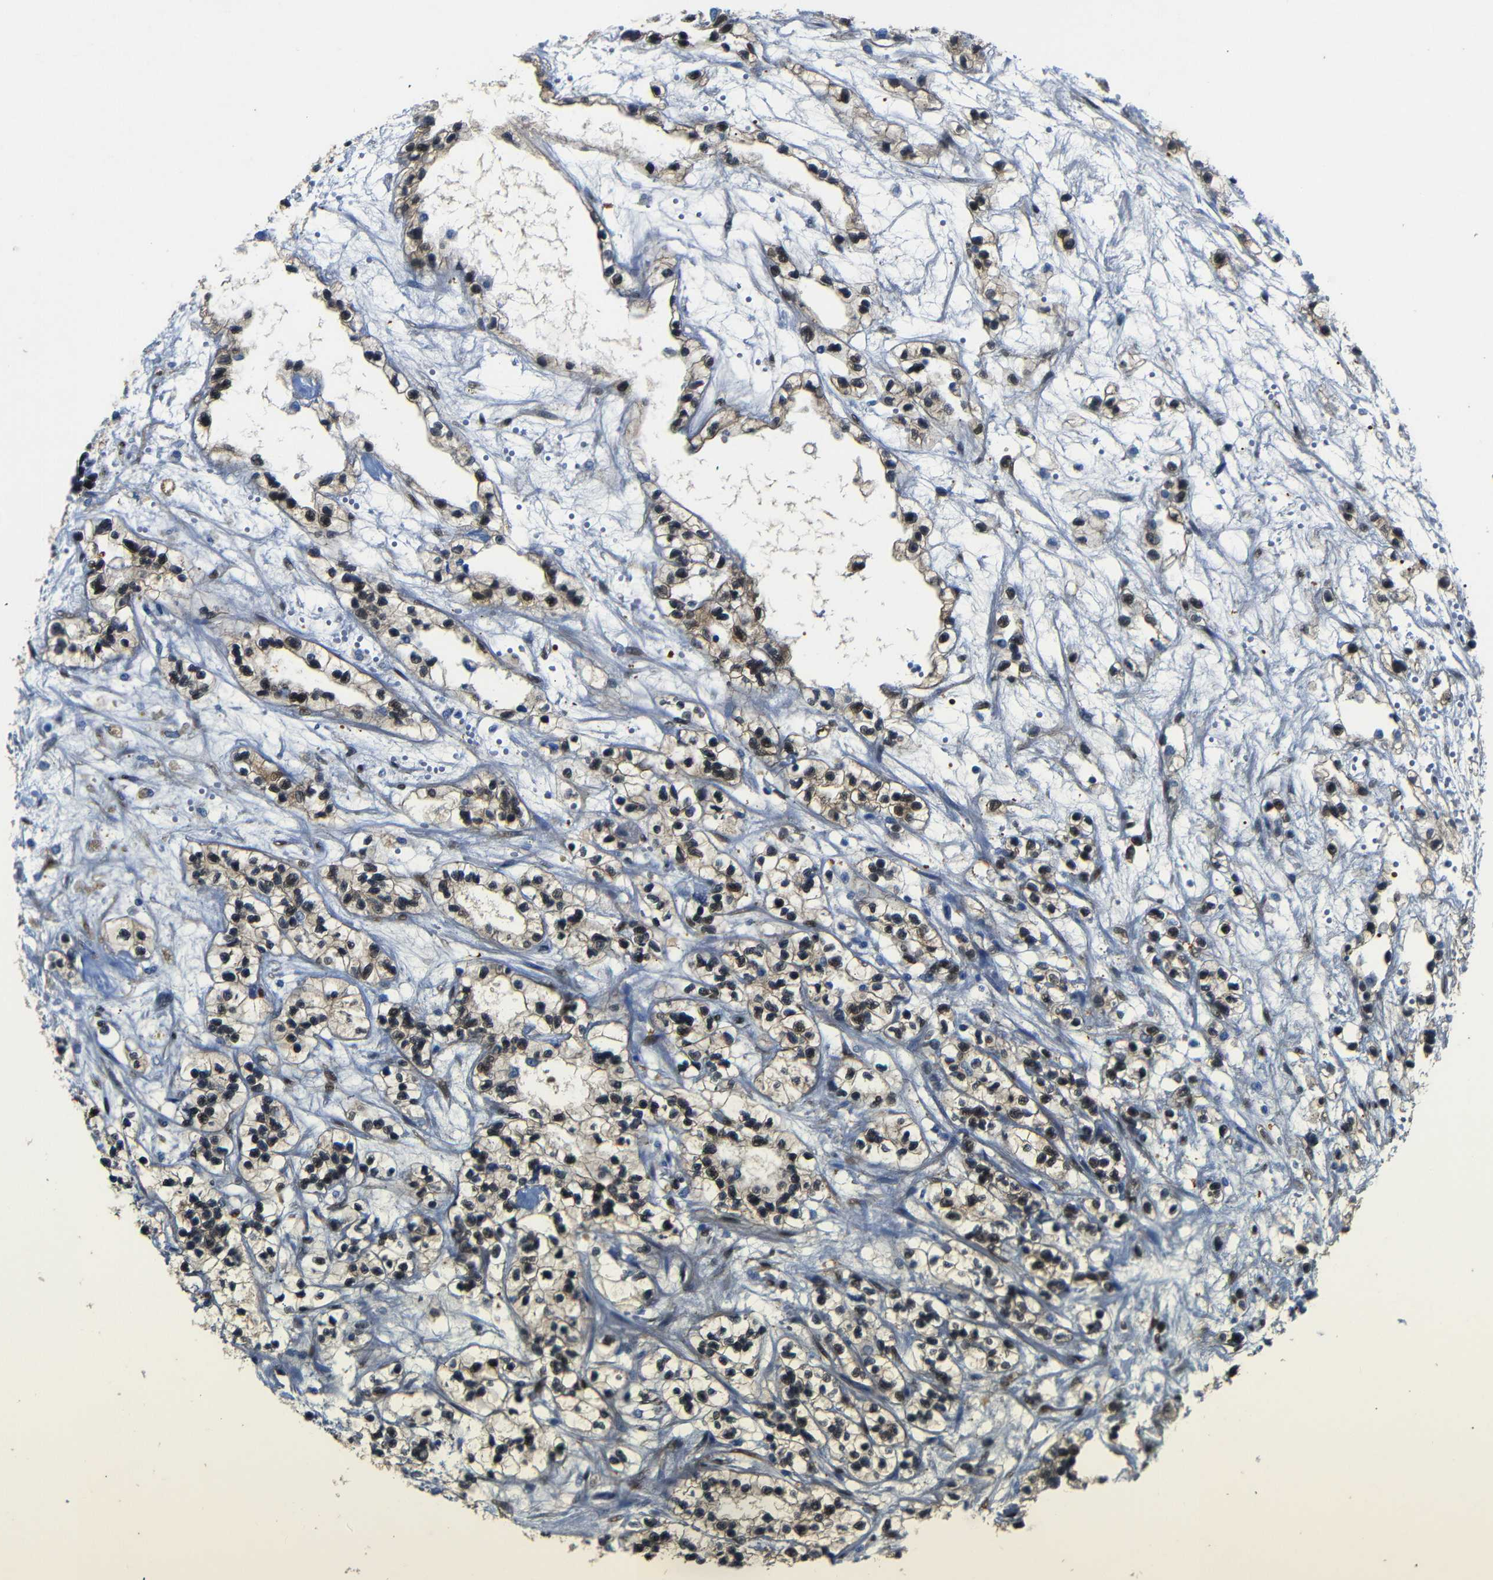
{"staining": {"intensity": "weak", "quantity": "25%-75%", "location": "nuclear"}, "tissue": "renal cancer", "cell_type": "Tumor cells", "image_type": "cancer", "snomed": [{"axis": "morphology", "description": "Adenocarcinoma, NOS"}, {"axis": "topography", "description": "Kidney"}], "caption": "DAB immunohistochemical staining of adenocarcinoma (renal) reveals weak nuclear protein positivity in approximately 25%-75% of tumor cells.", "gene": "YAP1", "patient": {"sex": "female", "age": 57}}